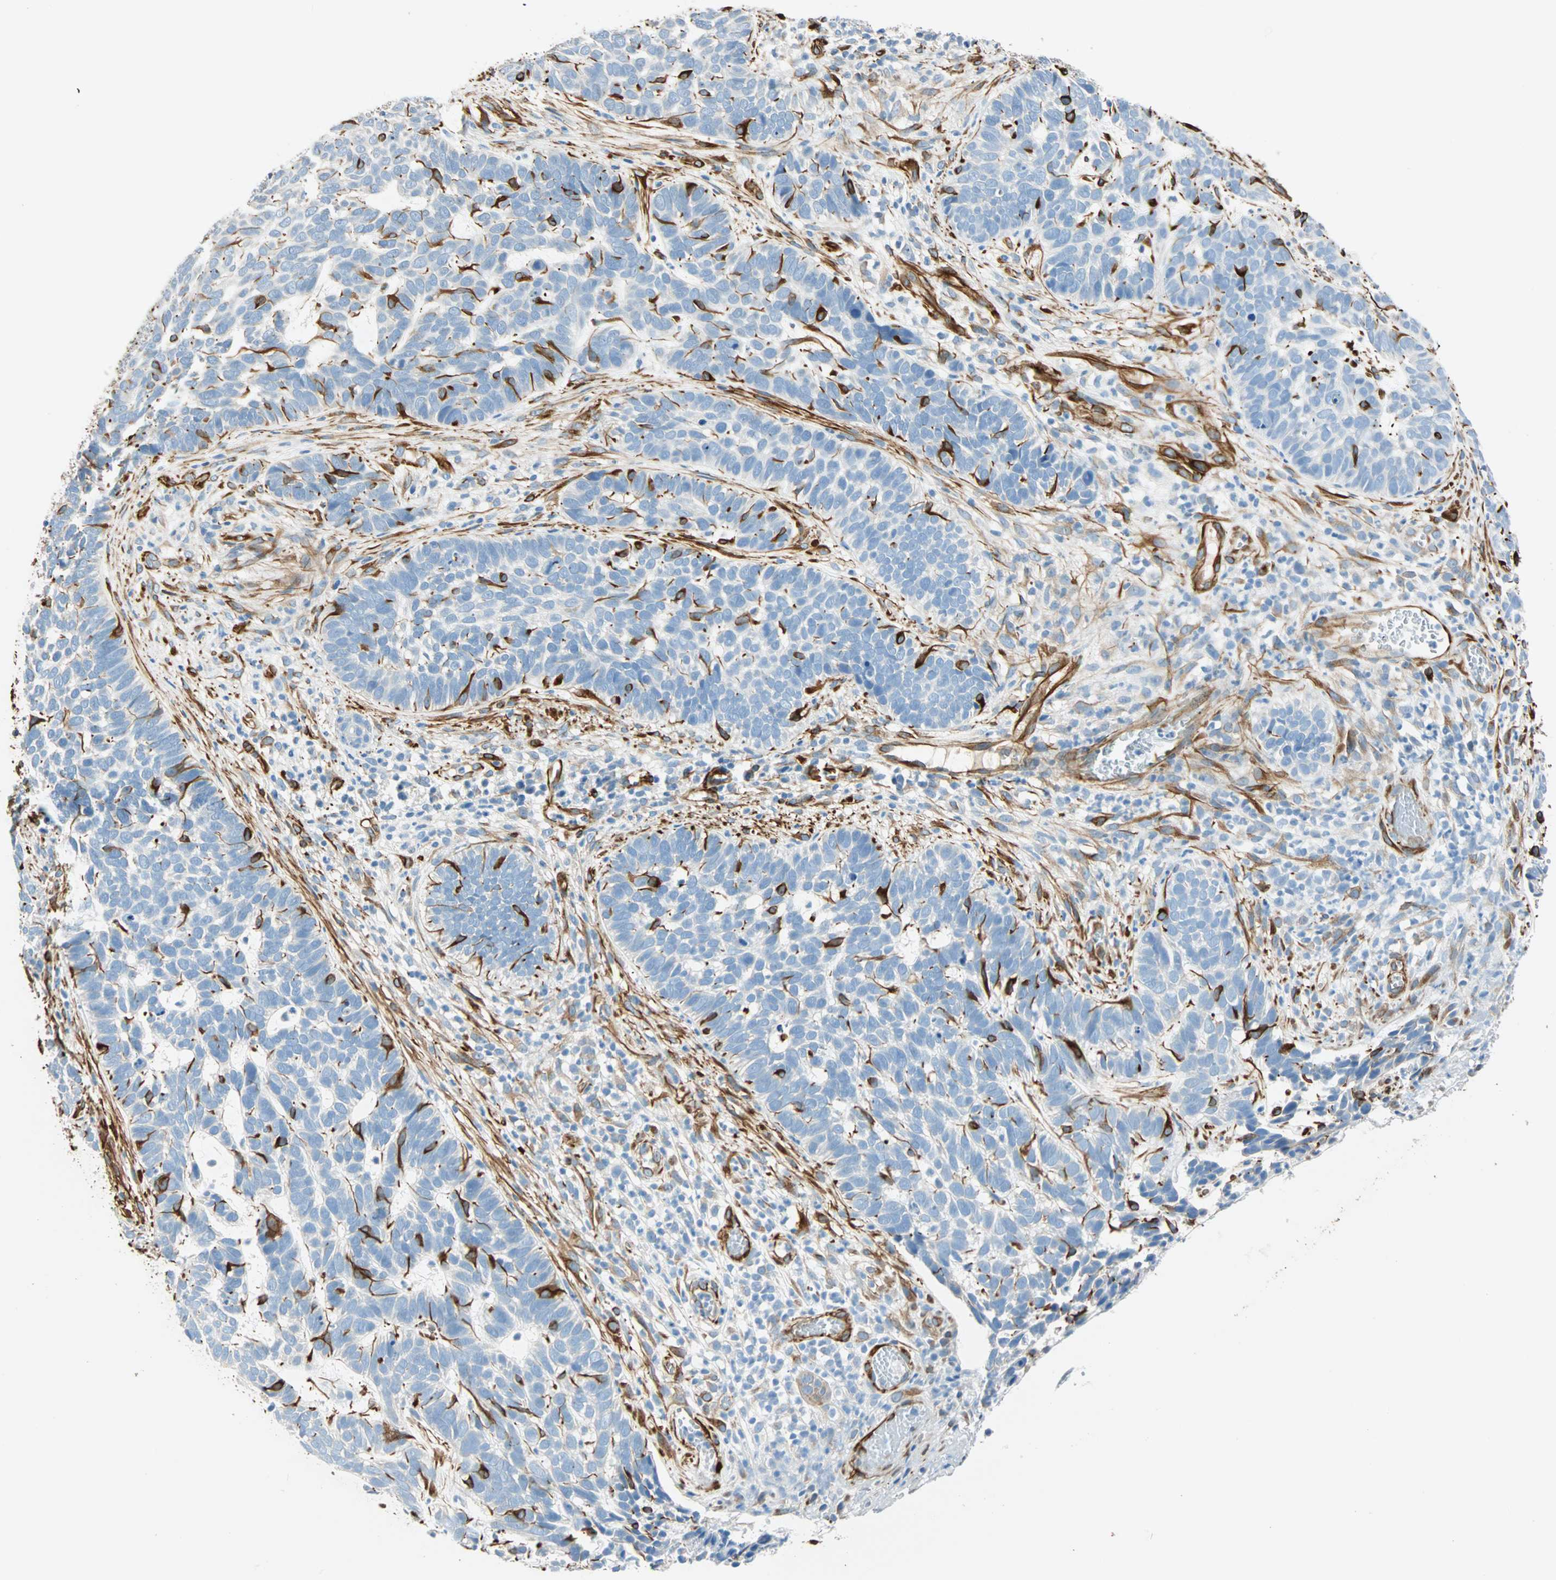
{"staining": {"intensity": "negative", "quantity": "none", "location": "none"}, "tissue": "skin cancer", "cell_type": "Tumor cells", "image_type": "cancer", "snomed": [{"axis": "morphology", "description": "Basal cell carcinoma"}, {"axis": "topography", "description": "Skin"}], "caption": "High power microscopy micrograph of an immunohistochemistry (IHC) micrograph of basal cell carcinoma (skin), revealing no significant staining in tumor cells.", "gene": "NES", "patient": {"sex": "male", "age": 87}}